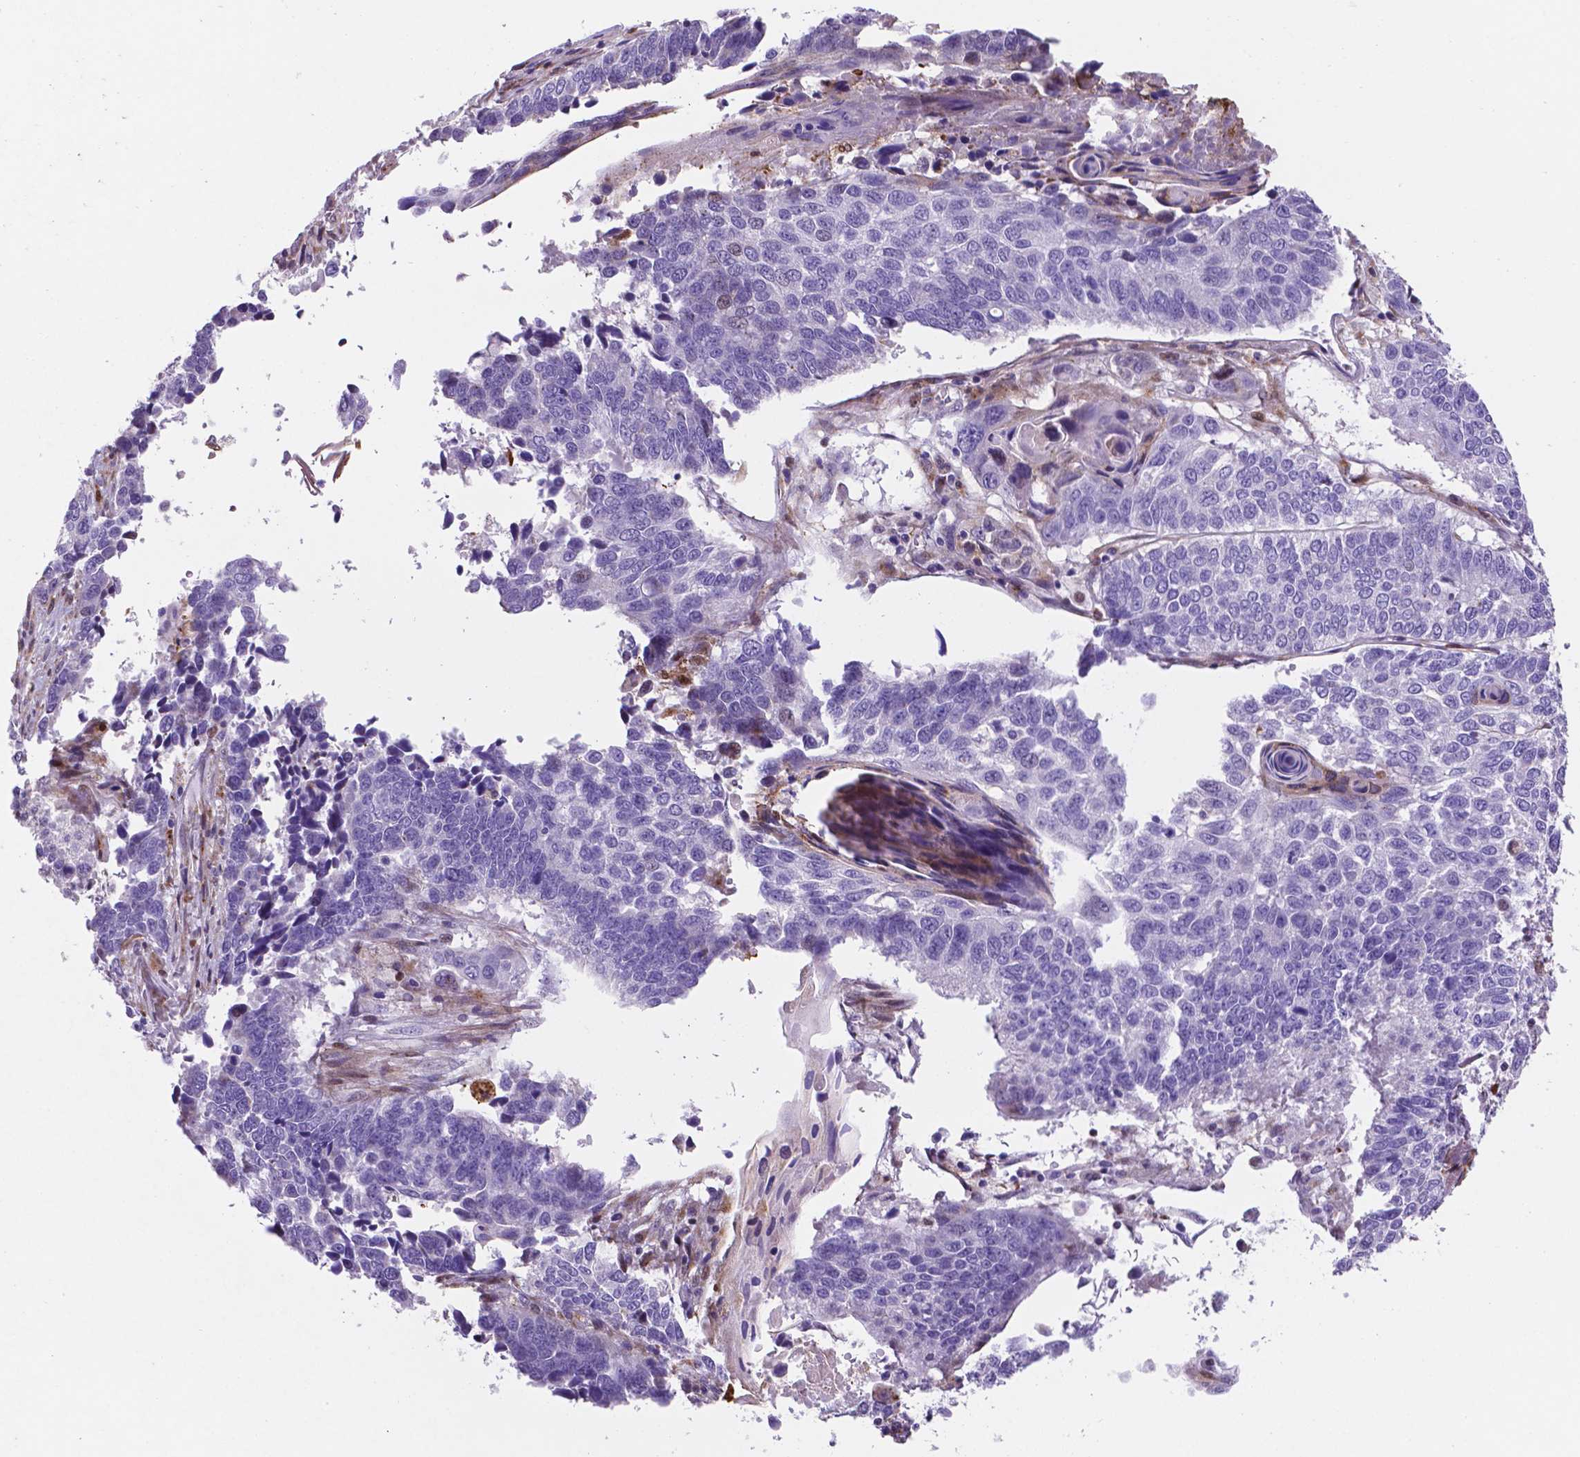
{"staining": {"intensity": "weak", "quantity": "<25%", "location": "nuclear"}, "tissue": "lung cancer", "cell_type": "Tumor cells", "image_type": "cancer", "snomed": [{"axis": "morphology", "description": "Squamous cell carcinoma, NOS"}, {"axis": "topography", "description": "Lung"}], "caption": "This is an IHC photomicrograph of lung cancer. There is no expression in tumor cells.", "gene": "TM4SF20", "patient": {"sex": "male", "age": 73}}